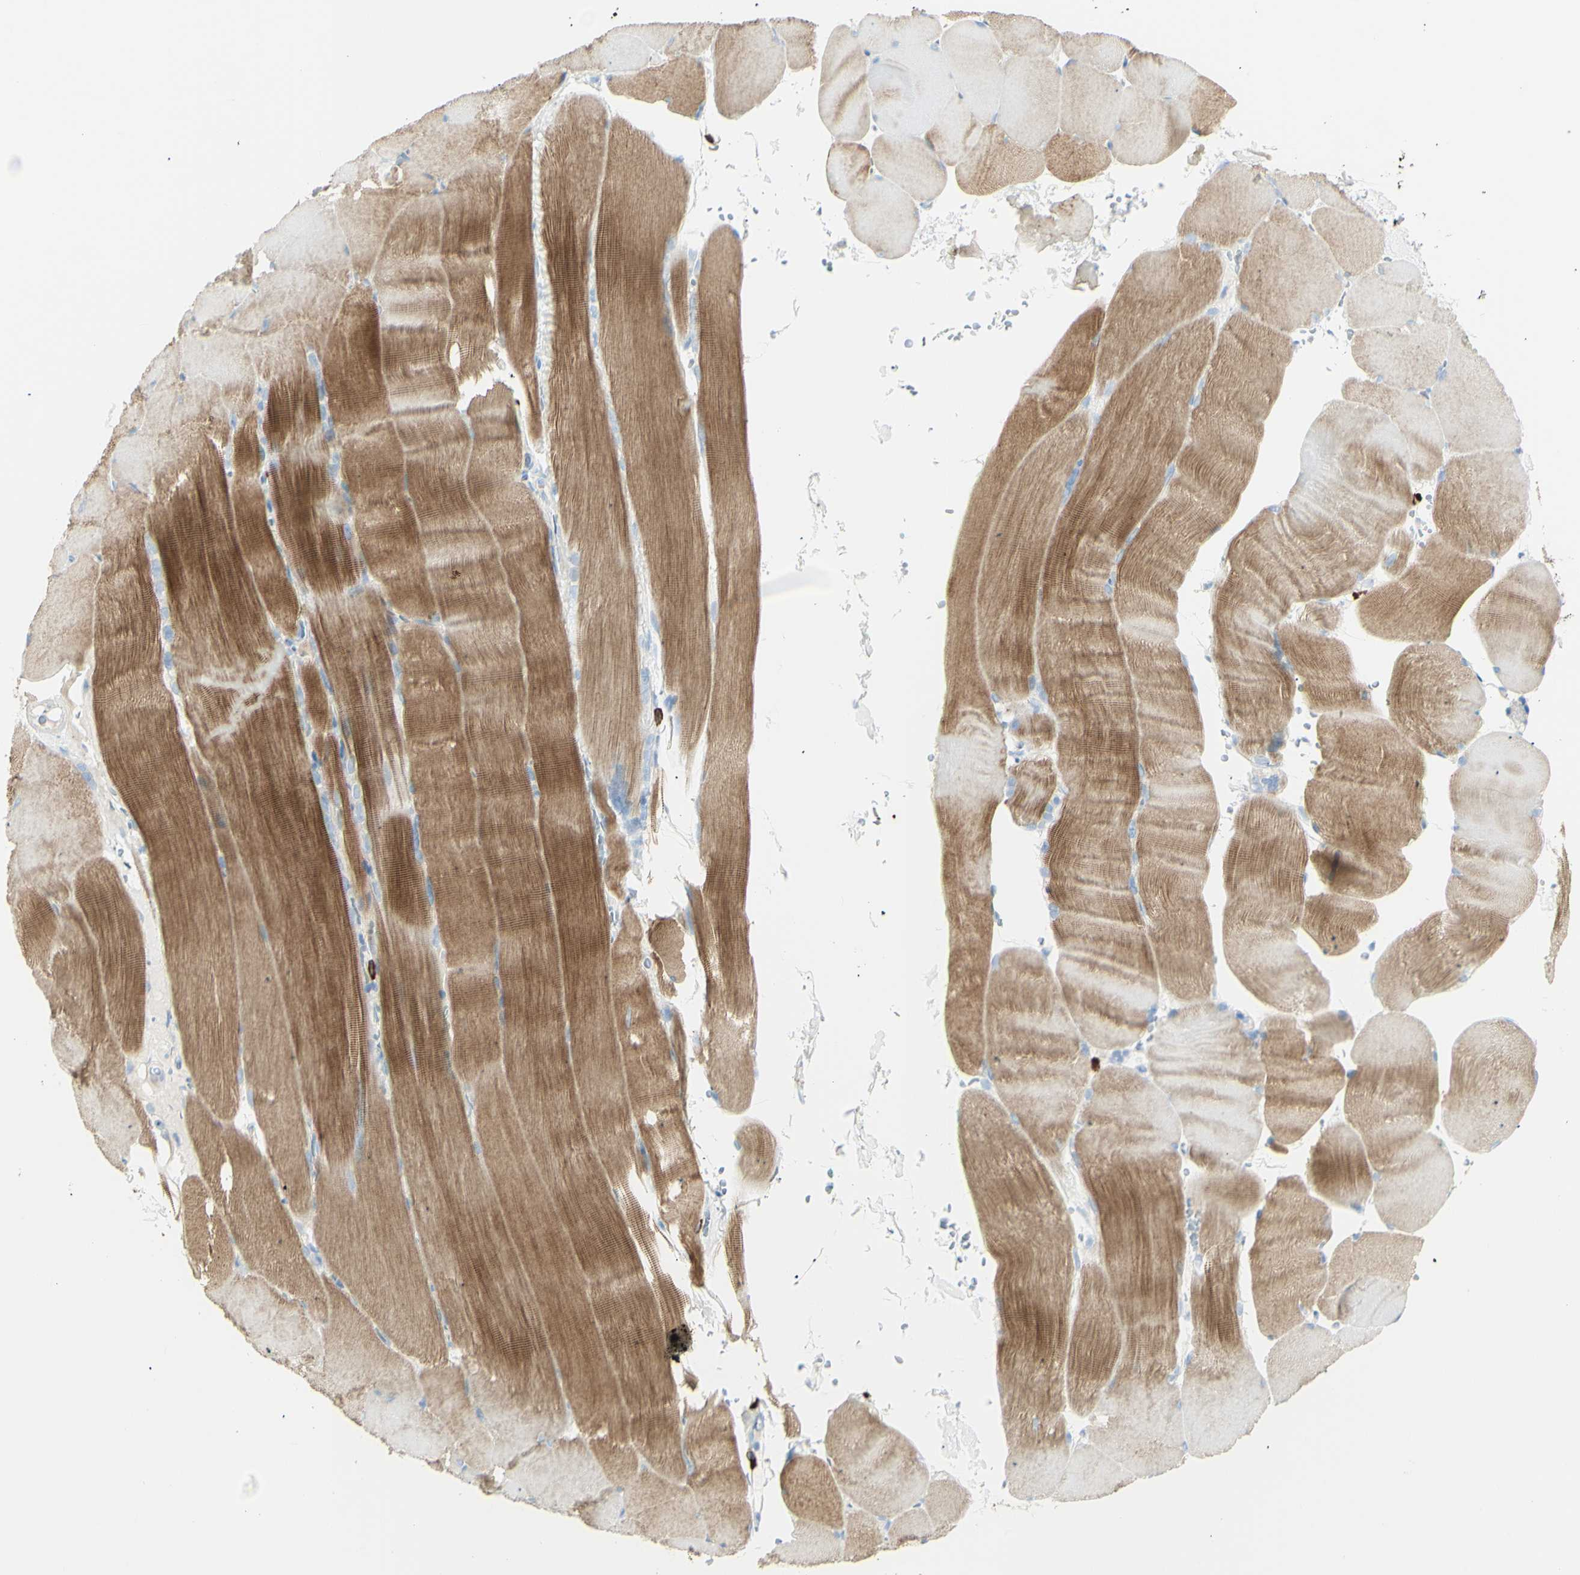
{"staining": {"intensity": "moderate", "quantity": ">75%", "location": "cytoplasmic/membranous"}, "tissue": "skeletal muscle", "cell_type": "Myocytes", "image_type": "normal", "snomed": [{"axis": "morphology", "description": "Normal tissue, NOS"}, {"axis": "topography", "description": "Skin"}, {"axis": "topography", "description": "Skeletal muscle"}], "caption": "Protein expression analysis of unremarkable human skeletal muscle reveals moderate cytoplasmic/membranous staining in about >75% of myocytes. Nuclei are stained in blue.", "gene": "LETM1", "patient": {"sex": "male", "age": 83}}